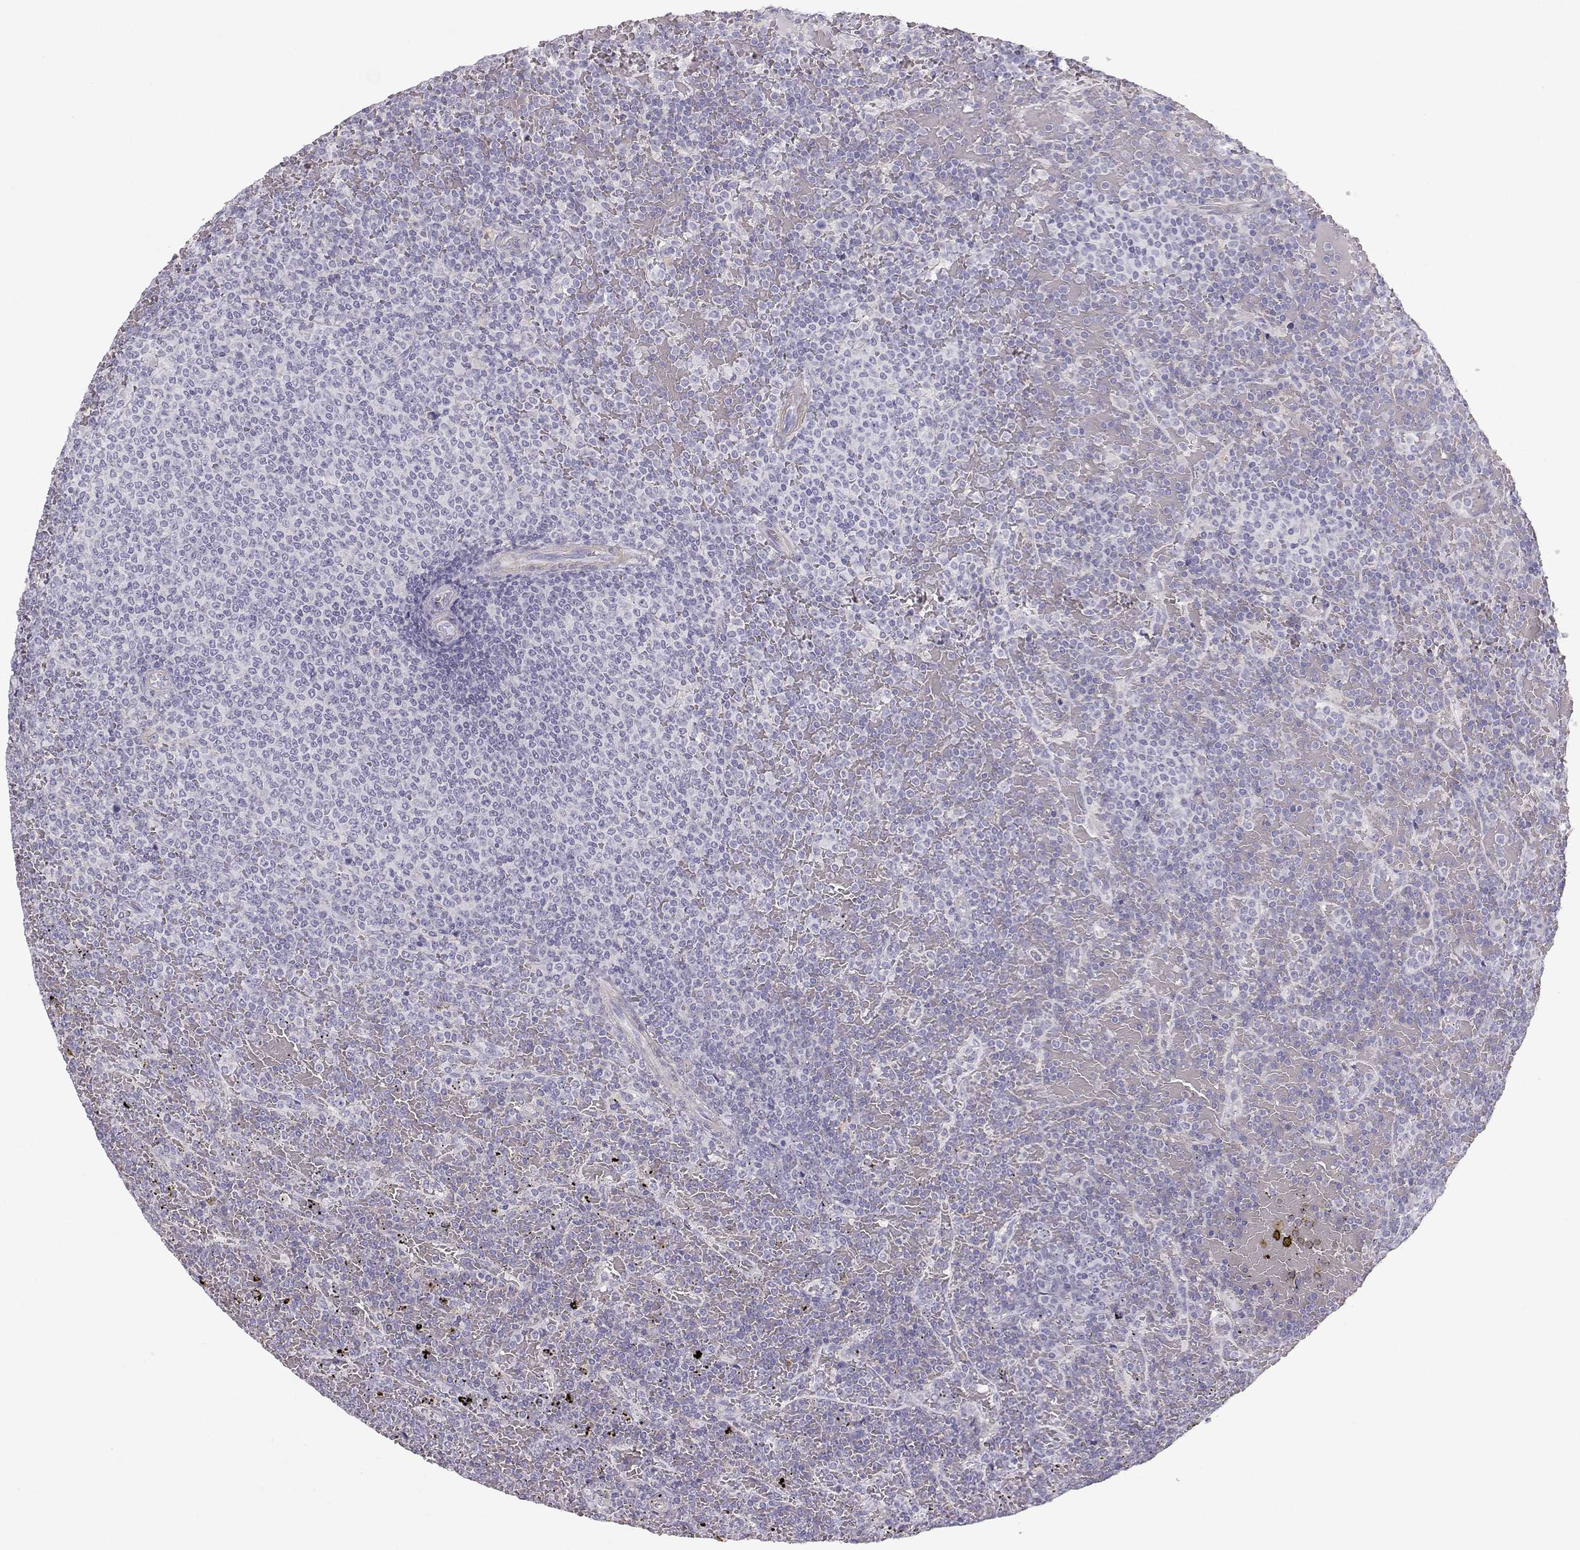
{"staining": {"intensity": "negative", "quantity": "none", "location": "none"}, "tissue": "lymphoma", "cell_type": "Tumor cells", "image_type": "cancer", "snomed": [{"axis": "morphology", "description": "Malignant lymphoma, non-Hodgkin's type, Low grade"}, {"axis": "topography", "description": "Spleen"}], "caption": "The histopathology image displays no staining of tumor cells in lymphoma.", "gene": "SLITRK3", "patient": {"sex": "female", "age": 77}}